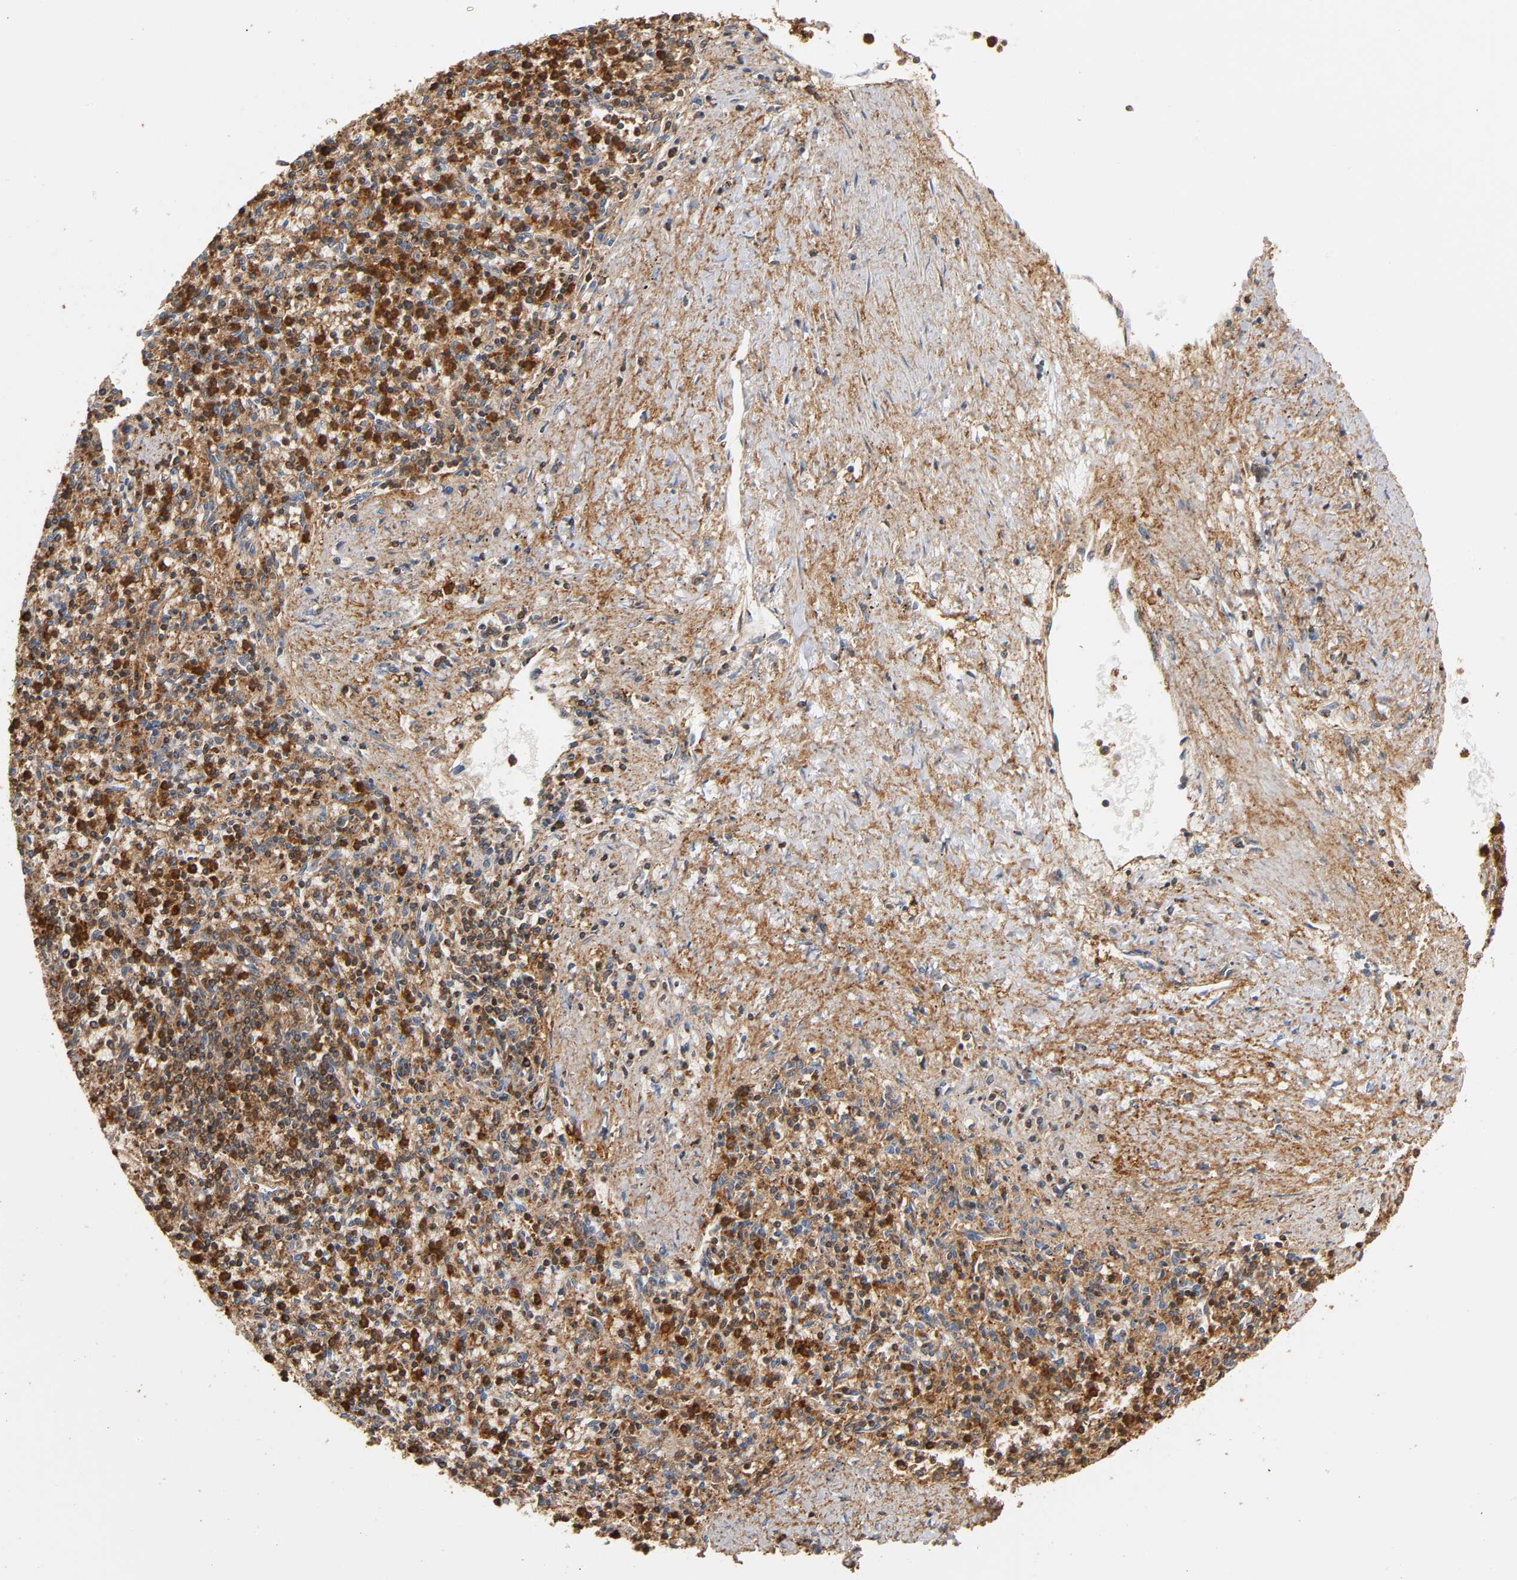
{"staining": {"intensity": "moderate", "quantity": "25%-75%", "location": "cytoplasmic/membranous"}, "tissue": "spleen", "cell_type": "Cells in red pulp", "image_type": "normal", "snomed": [{"axis": "morphology", "description": "Normal tissue, NOS"}, {"axis": "topography", "description": "Spleen"}], "caption": "IHC of unremarkable spleen demonstrates medium levels of moderate cytoplasmic/membranous staining in about 25%-75% of cells in red pulp. The protein is shown in brown color, while the nuclei are stained blue.", "gene": "ANXA11", "patient": {"sex": "male", "age": 72}}